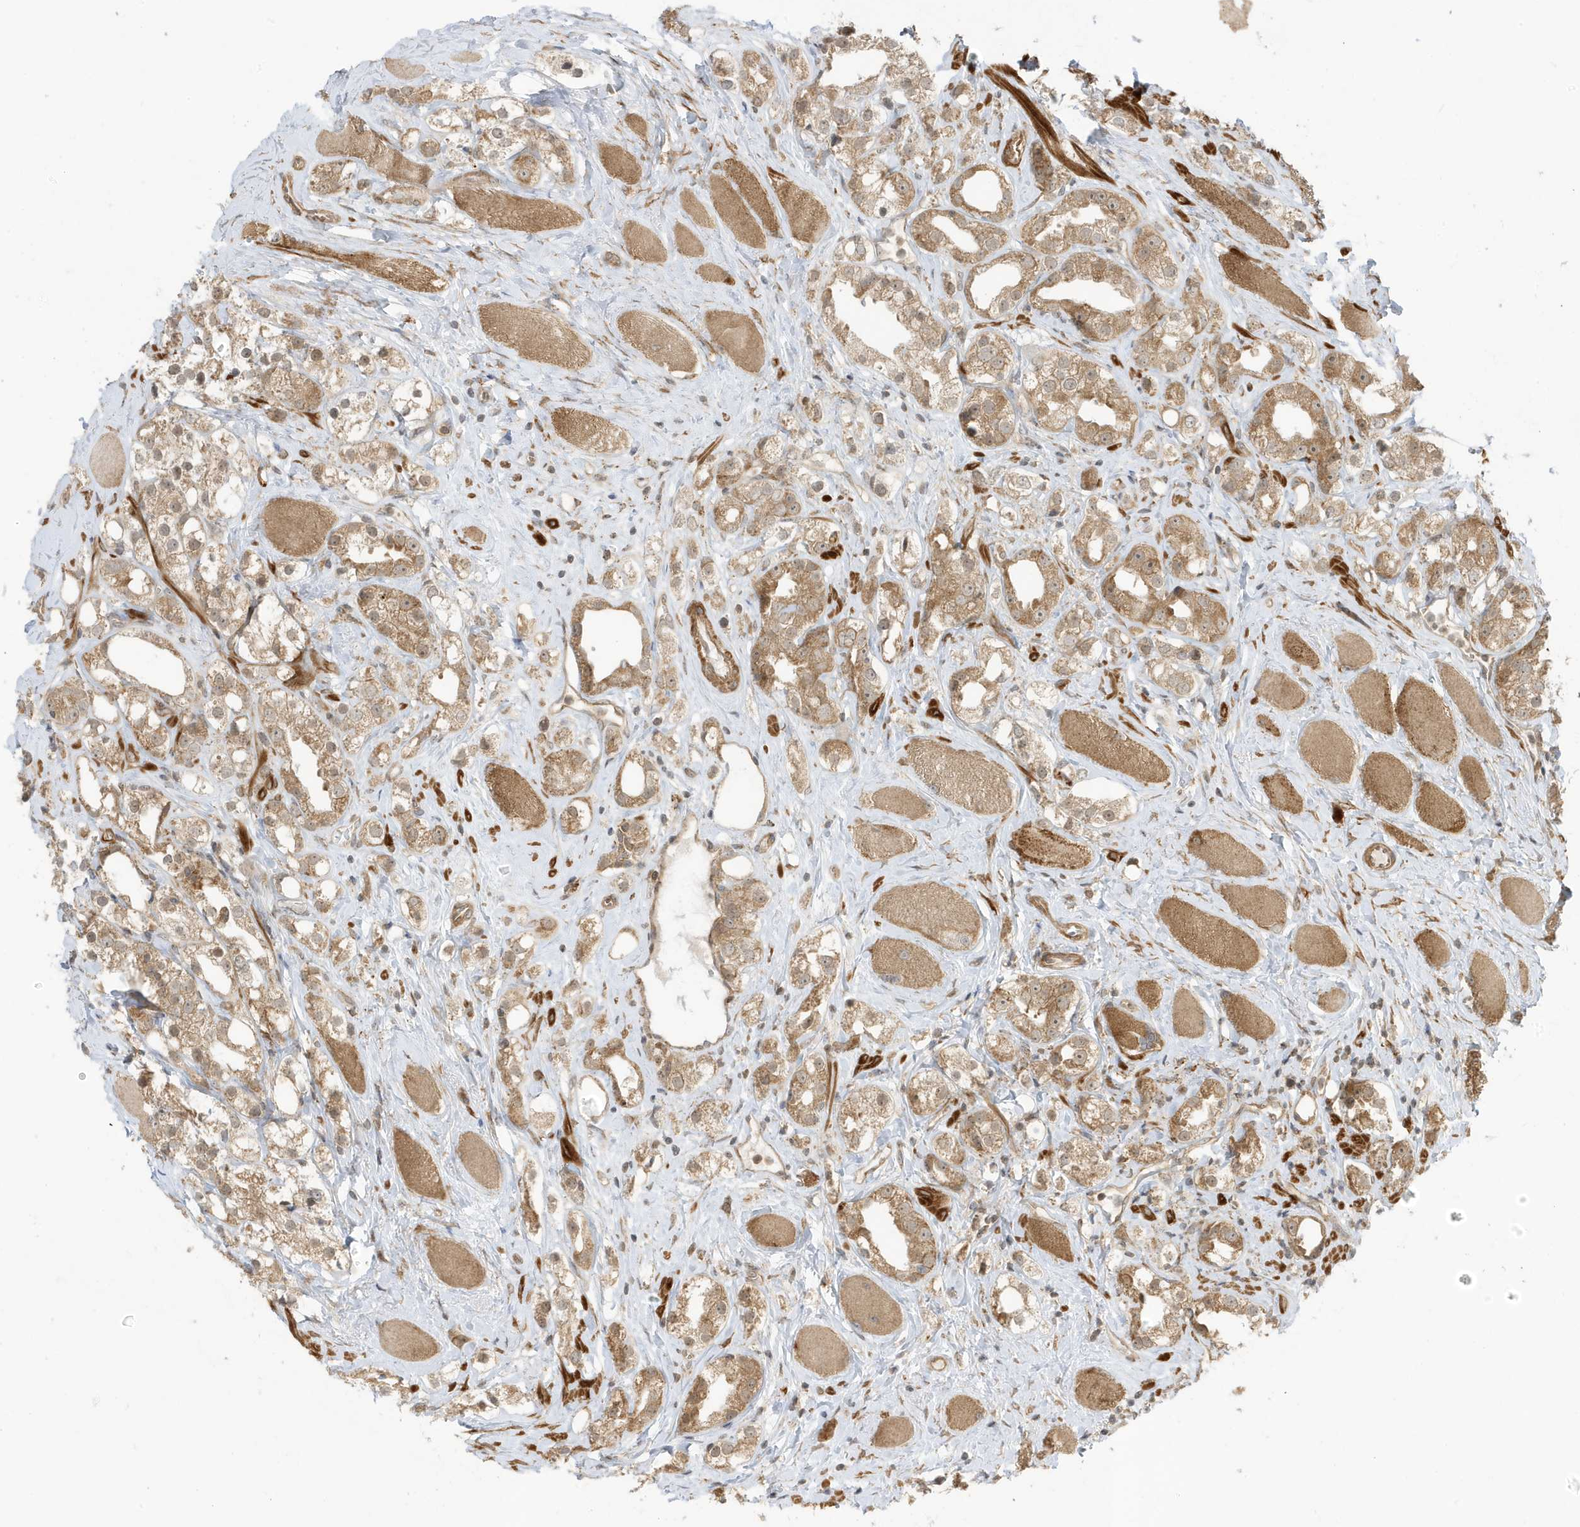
{"staining": {"intensity": "moderate", "quantity": ">75%", "location": "cytoplasmic/membranous"}, "tissue": "prostate cancer", "cell_type": "Tumor cells", "image_type": "cancer", "snomed": [{"axis": "morphology", "description": "Adenocarcinoma, NOS"}, {"axis": "topography", "description": "Prostate"}], "caption": "Tumor cells exhibit medium levels of moderate cytoplasmic/membranous expression in approximately >75% of cells in human adenocarcinoma (prostate).", "gene": "DHX36", "patient": {"sex": "male", "age": 79}}